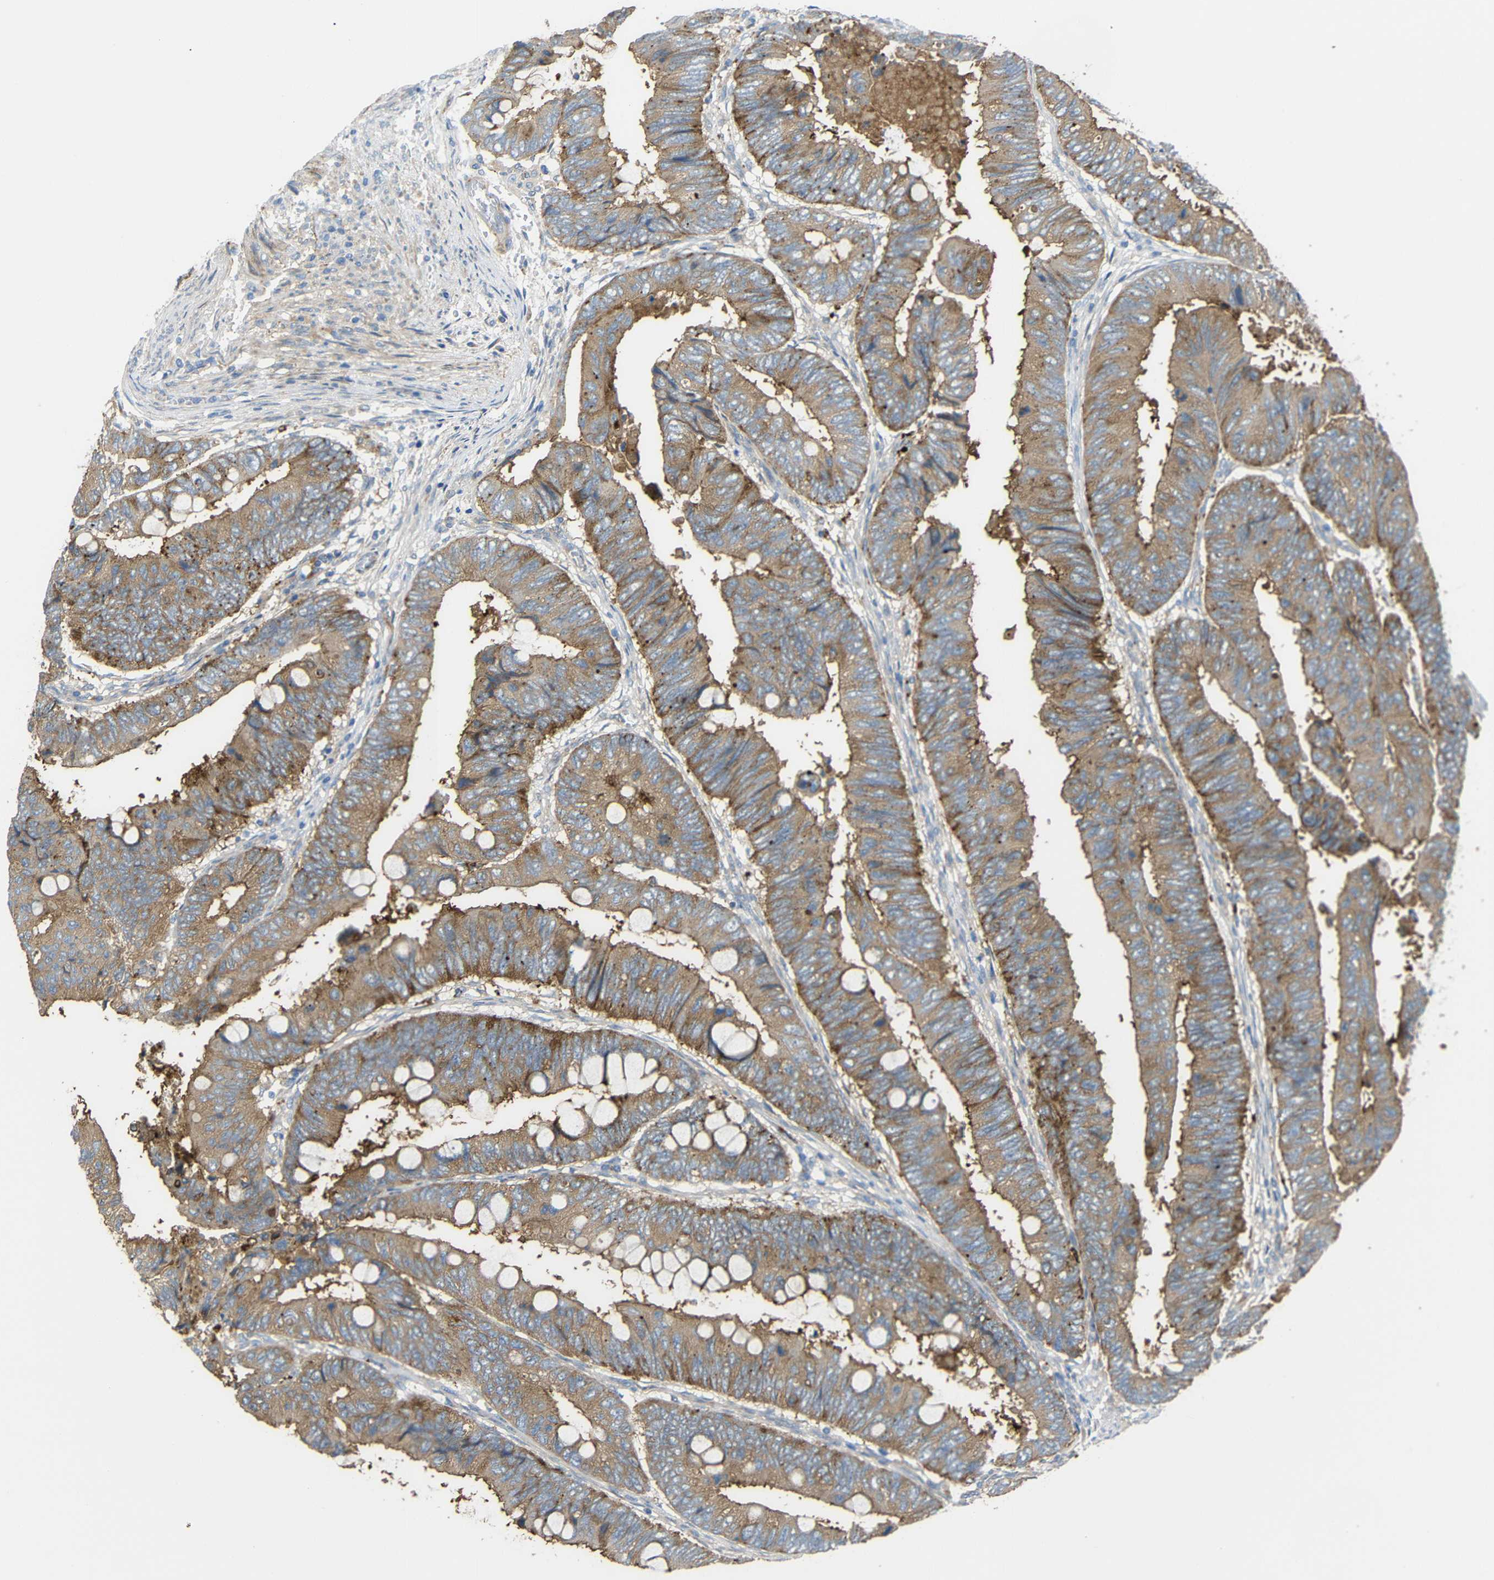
{"staining": {"intensity": "moderate", "quantity": ">75%", "location": "cytoplasmic/membranous"}, "tissue": "colorectal cancer", "cell_type": "Tumor cells", "image_type": "cancer", "snomed": [{"axis": "morphology", "description": "Normal tissue, NOS"}, {"axis": "morphology", "description": "Adenocarcinoma, NOS"}, {"axis": "topography", "description": "Rectum"}, {"axis": "topography", "description": "Peripheral nerve tissue"}], "caption": "High-power microscopy captured an IHC histopathology image of adenocarcinoma (colorectal), revealing moderate cytoplasmic/membranous staining in approximately >75% of tumor cells.", "gene": "SYPL1", "patient": {"sex": "male", "age": 92}}